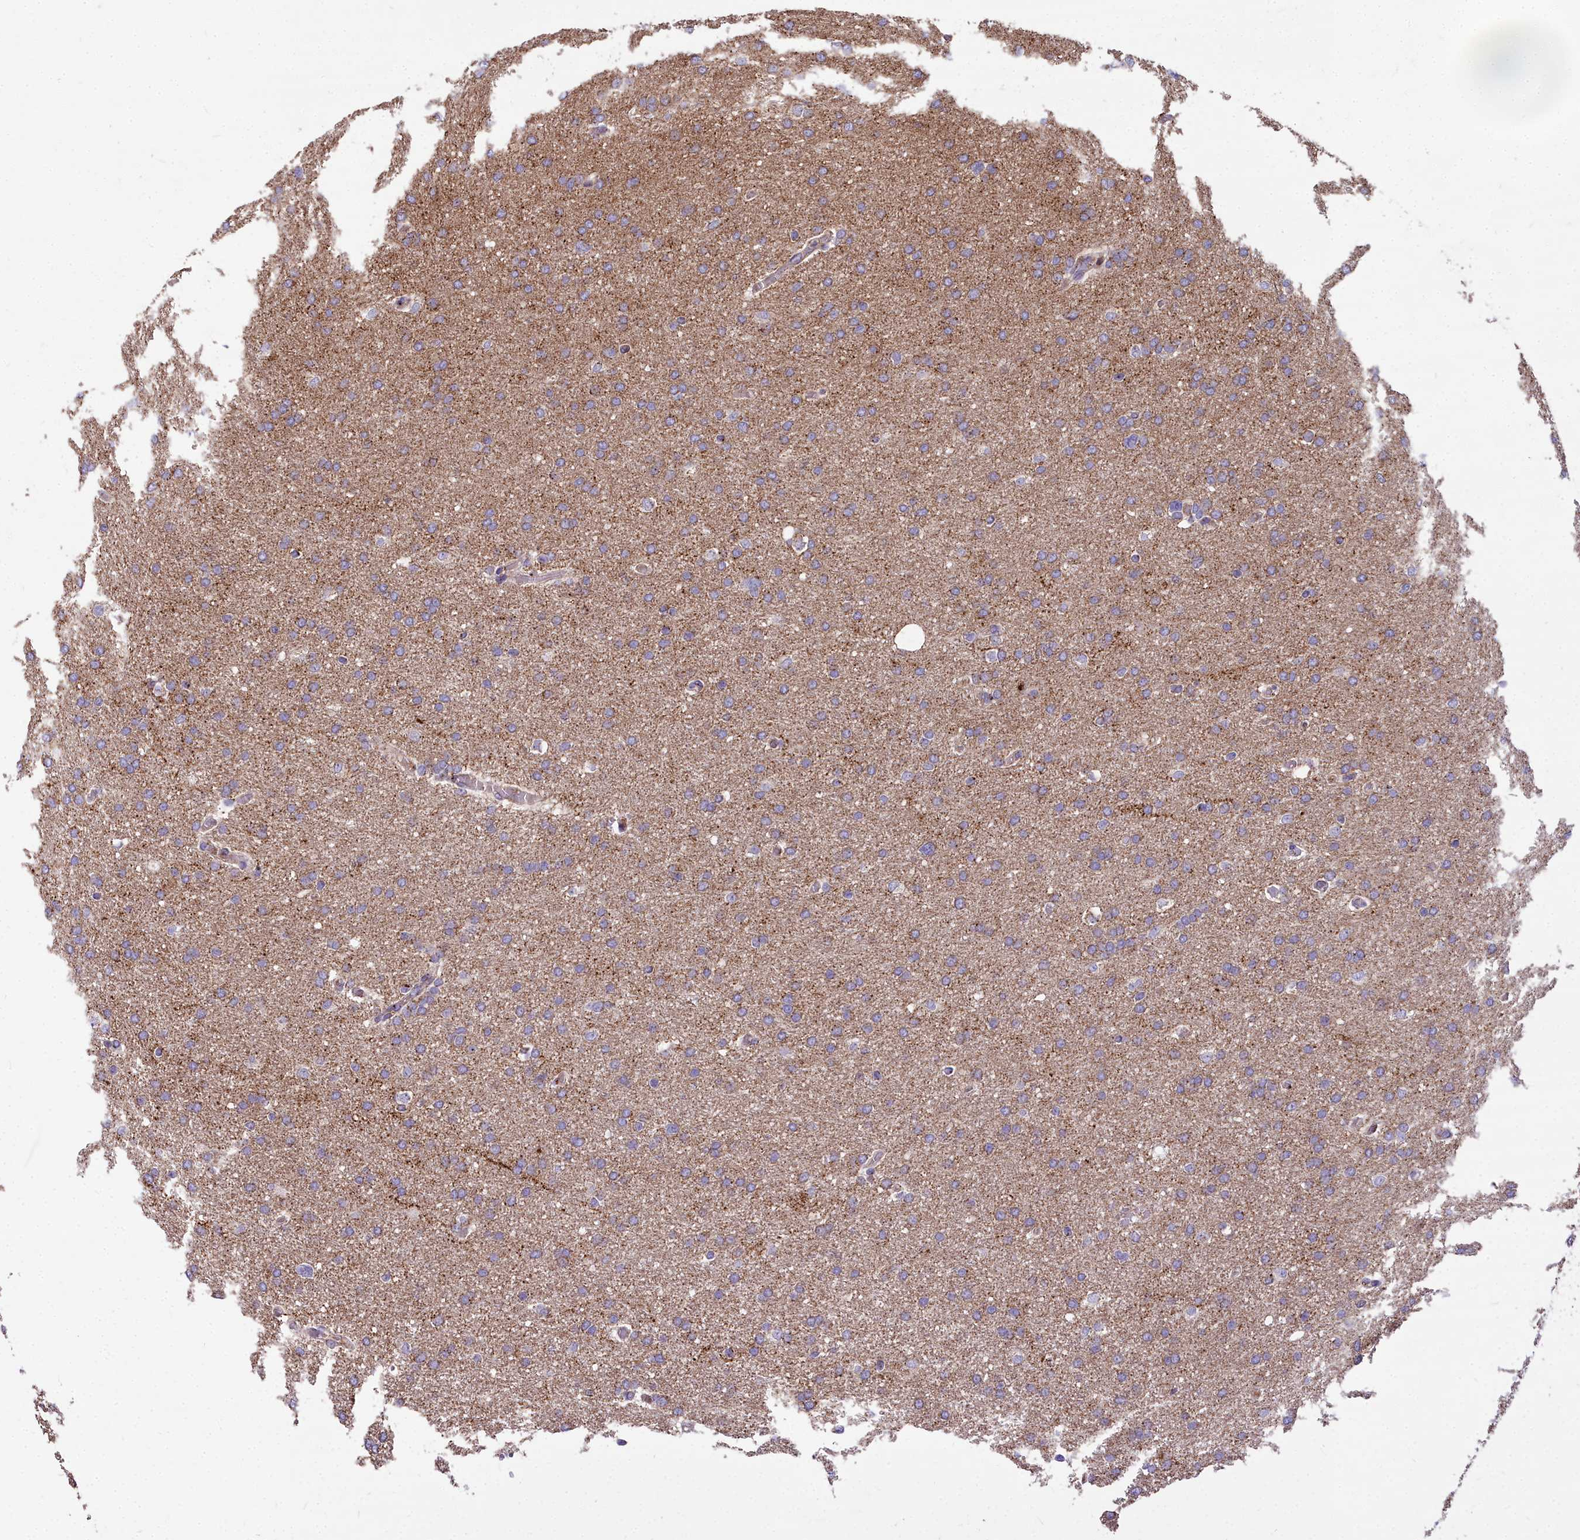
{"staining": {"intensity": "moderate", "quantity": ">75%", "location": "cytoplasmic/membranous"}, "tissue": "glioma", "cell_type": "Tumor cells", "image_type": "cancer", "snomed": [{"axis": "morphology", "description": "Glioma, malignant, High grade"}, {"axis": "topography", "description": "Cerebral cortex"}], "caption": "A micrograph showing moderate cytoplasmic/membranous staining in about >75% of tumor cells in glioma, as visualized by brown immunohistochemical staining.", "gene": "FRMPD1", "patient": {"sex": "female", "age": 36}}